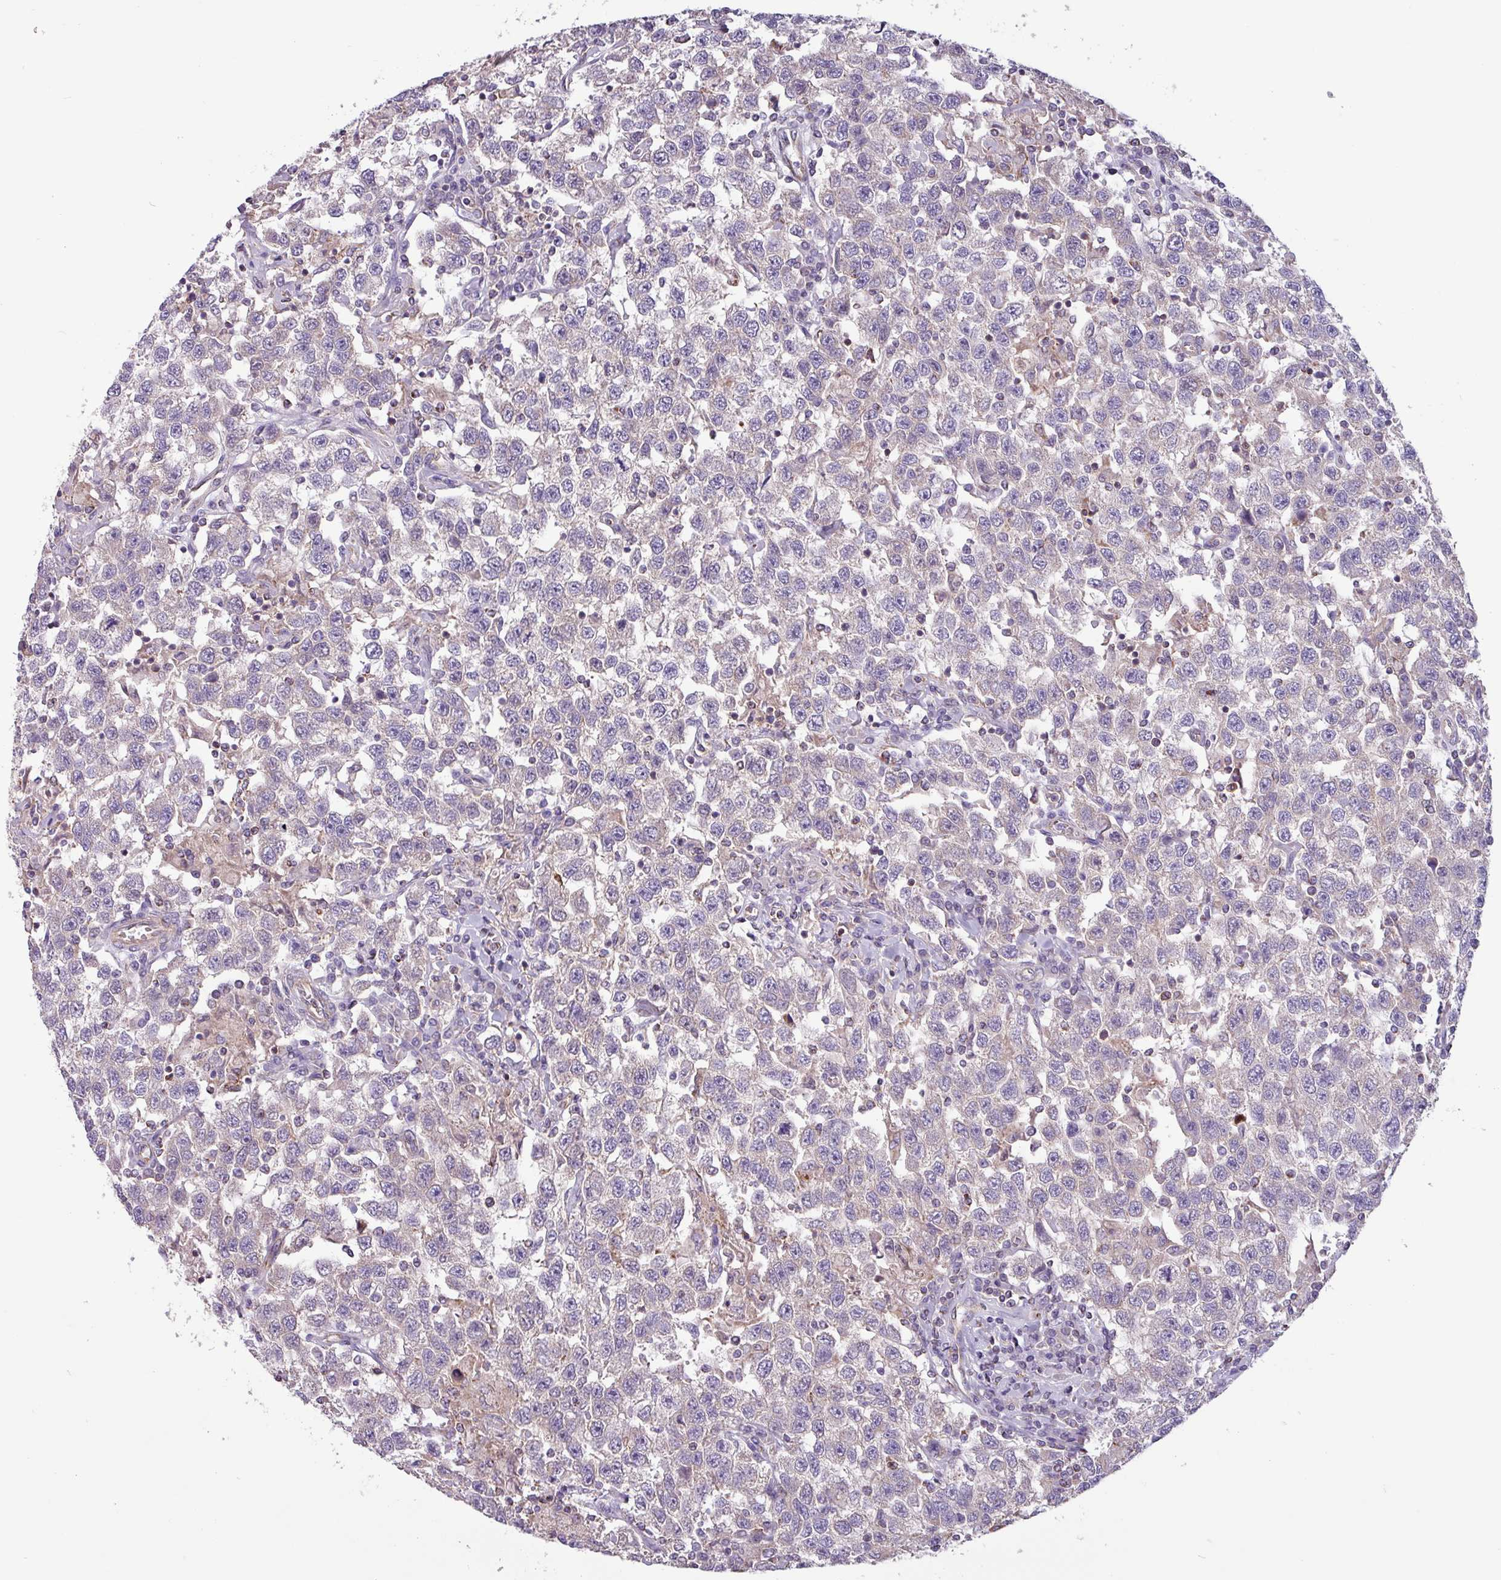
{"staining": {"intensity": "negative", "quantity": "none", "location": "none"}, "tissue": "testis cancer", "cell_type": "Tumor cells", "image_type": "cancer", "snomed": [{"axis": "morphology", "description": "Seminoma, NOS"}, {"axis": "topography", "description": "Testis"}], "caption": "A histopathology image of seminoma (testis) stained for a protein shows no brown staining in tumor cells. Brightfield microscopy of immunohistochemistry (IHC) stained with DAB (3,3'-diaminobenzidine) (brown) and hematoxylin (blue), captured at high magnification.", "gene": "CAMK1", "patient": {"sex": "male", "age": 41}}